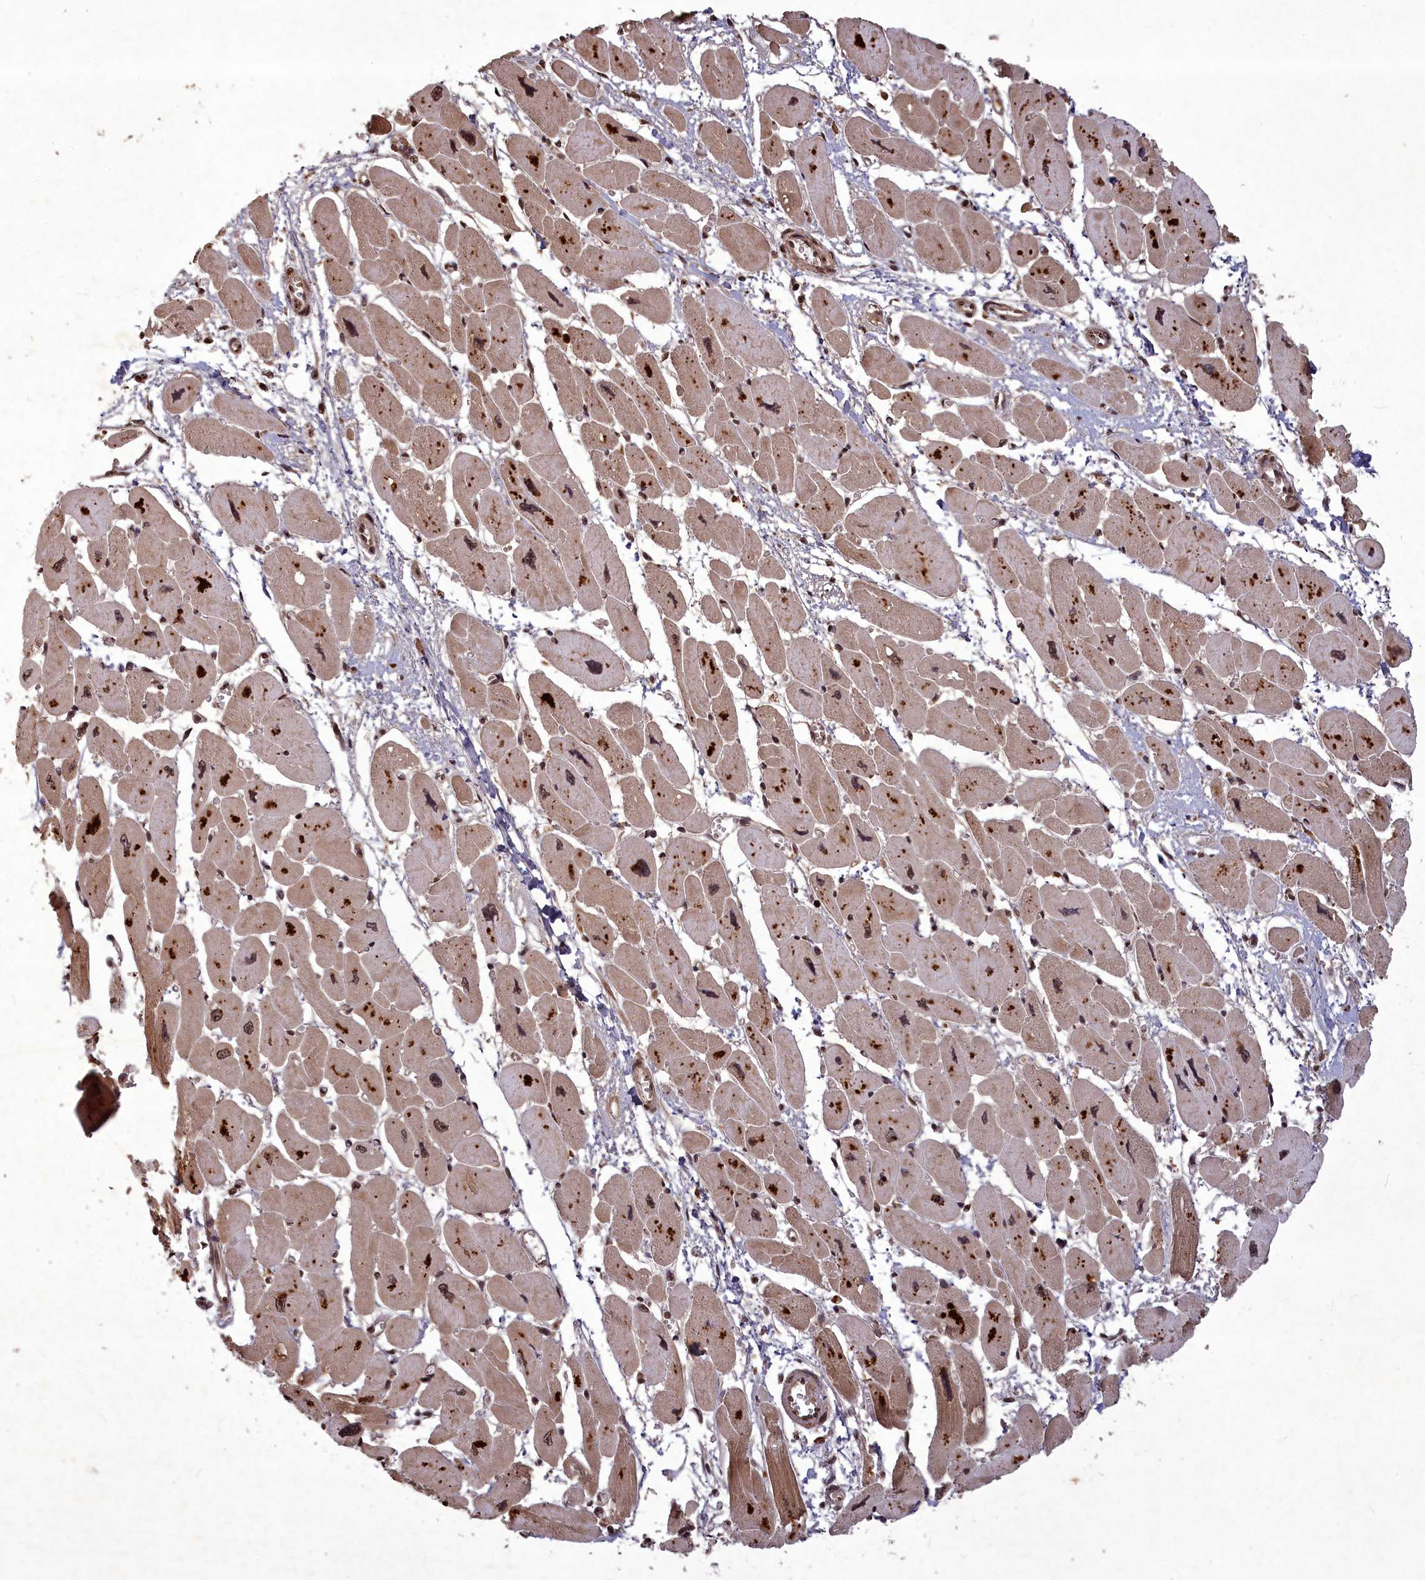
{"staining": {"intensity": "moderate", "quantity": ">75%", "location": "cytoplasmic/membranous,nuclear"}, "tissue": "heart muscle", "cell_type": "Cardiomyocytes", "image_type": "normal", "snomed": [{"axis": "morphology", "description": "Normal tissue, NOS"}, {"axis": "topography", "description": "Heart"}], "caption": "Immunohistochemical staining of unremarkable heart muscle shows >75% levels of moderate cytoplasmic/membranous,nuclear protein expression in approximately >75% of cardiomyocytes.", "gene": "SRMS", "patient": {"sex": "female", "age": 54}}